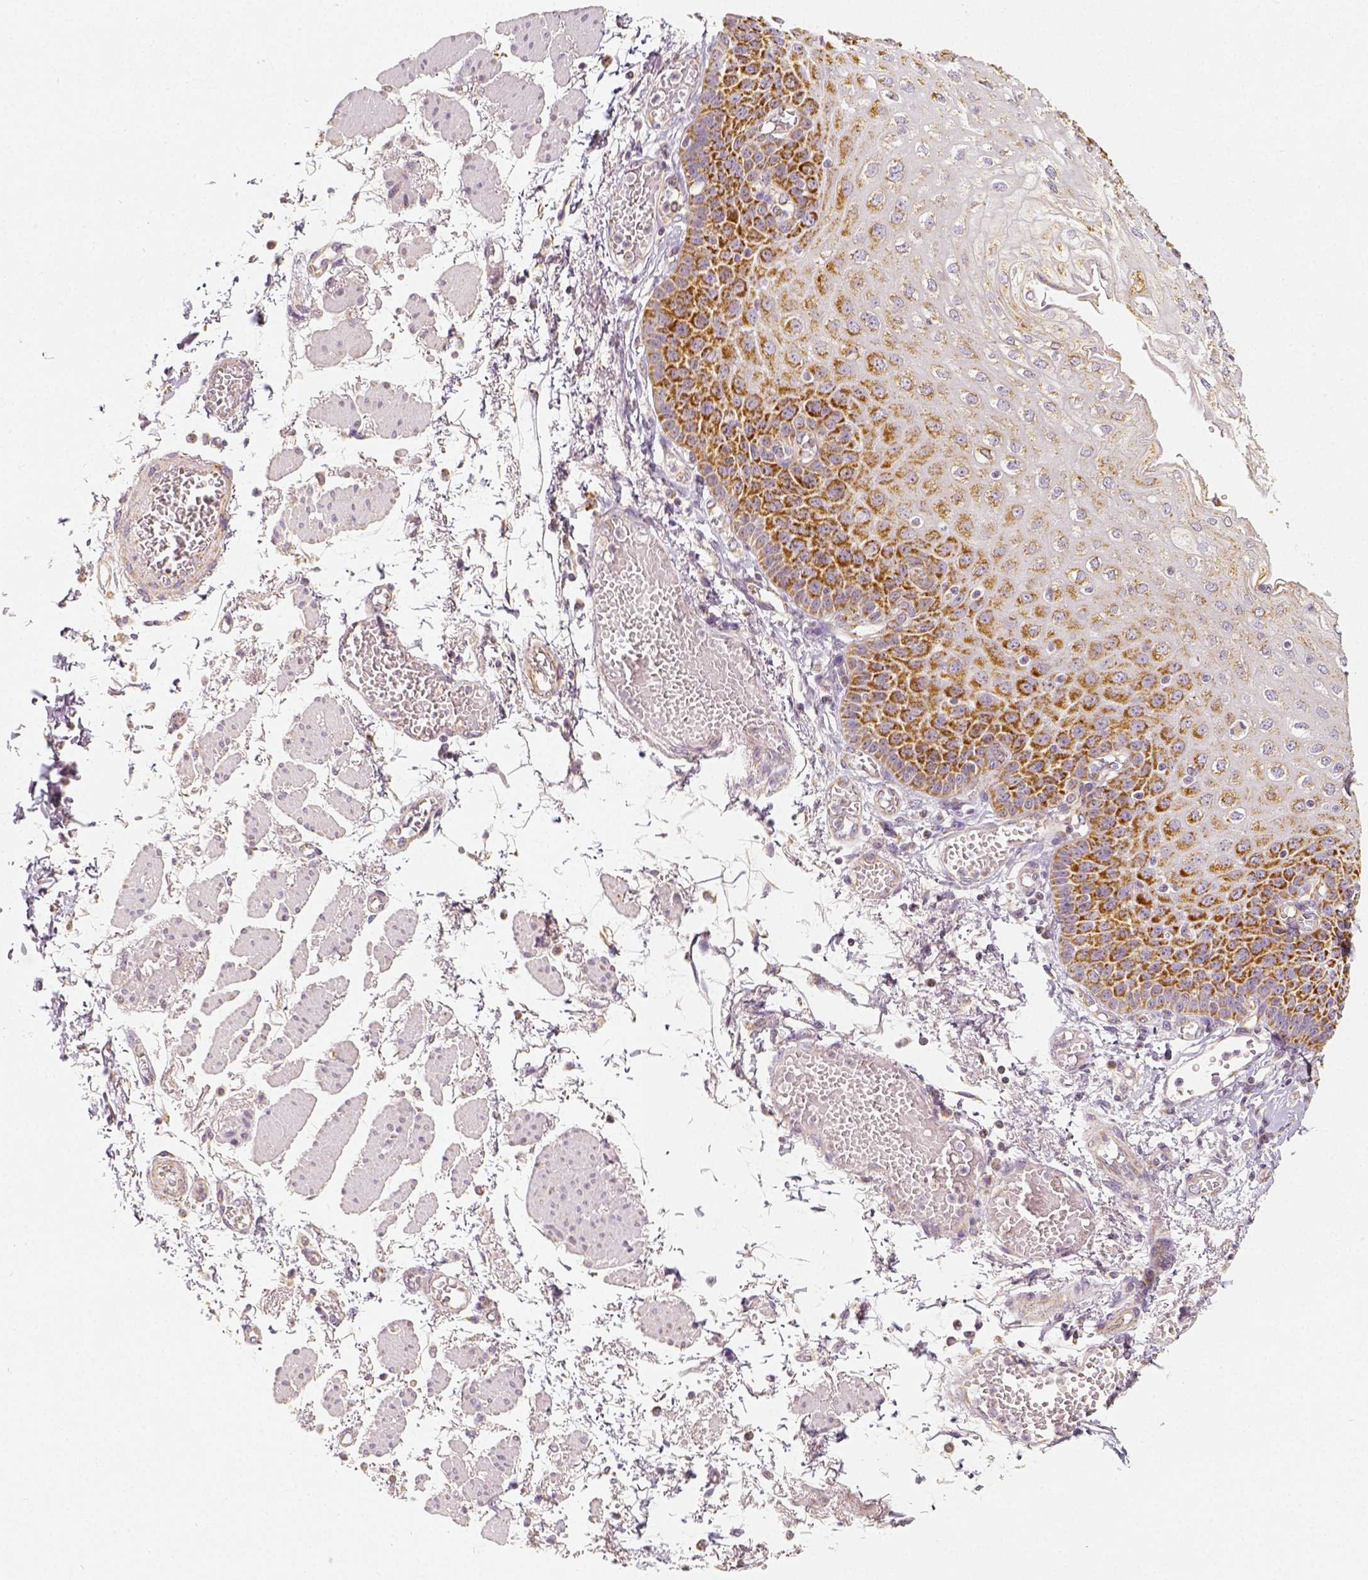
{"staining": {"intensity": "moderate", "quantity": ">75%", "location": "cytoplasmic/membranous"}, "tissue": "esophagus", "cell_type": "Squamous epithelial cells", "image_type": "normal", "snomed": [{"axis": "morphology", "description": "Normal tissue, NOS"}, {"axis": "morphology", "description": "Adenocarcinoma, NOS"}, {"axis": "topography", "description": "Esophagus"}], "caption": "Immunohistochemistry (DAB (3,3'-diaminobenzidine)) staining of unremarkable esophagus demonstrates moderate cytoplasmic/membranous protein expression in about >75% of squamous epithelial cells.", "gene": "PGAM5", "patient": {"sex": "male", "age": 81}}